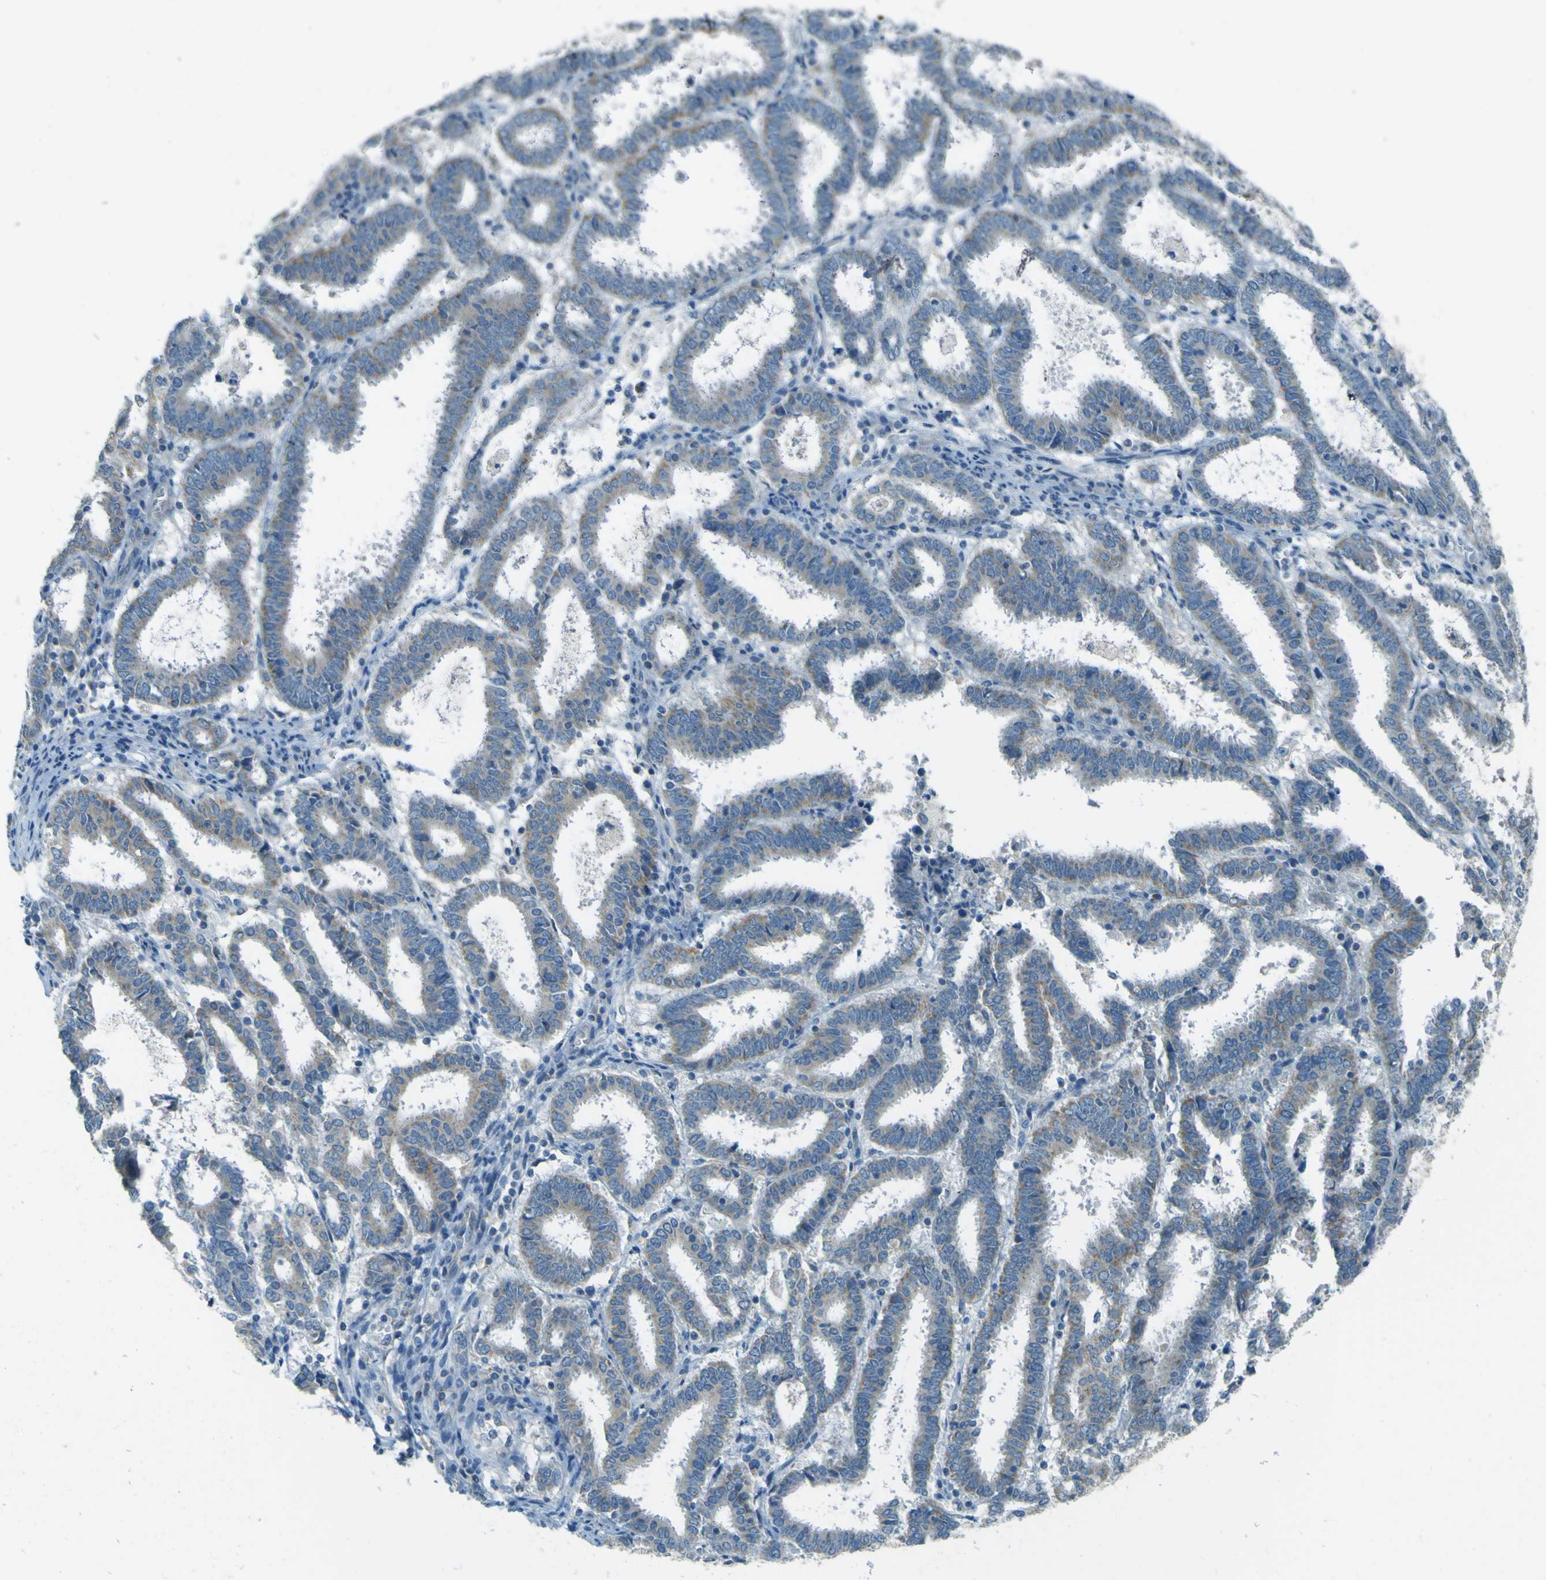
{"staining": {"intensity": "weak", "quantity": "<25%", "location": "cytoplasmic/membranous"}, "tissue": "endometrial cancer", "cell_type": "Tumor cells", "image_type": "cancer", "snomed": [{"axis": "morphology", "description": "Adenocarcinoma, NOS"}, {"axis": "topography", "description": "Uterus"}], "caption": "This micrograph is of endometrial cancer (adenocarcinoma) stained with IHC to label a protein in brown with the nuclei are counter-stained blue. There is no positivity in tumor cells. (Brightfield microscopy of DAB IHC at high magnification).", "gene": "FKTN", "patient": {"sex": "female", "age": 83}}